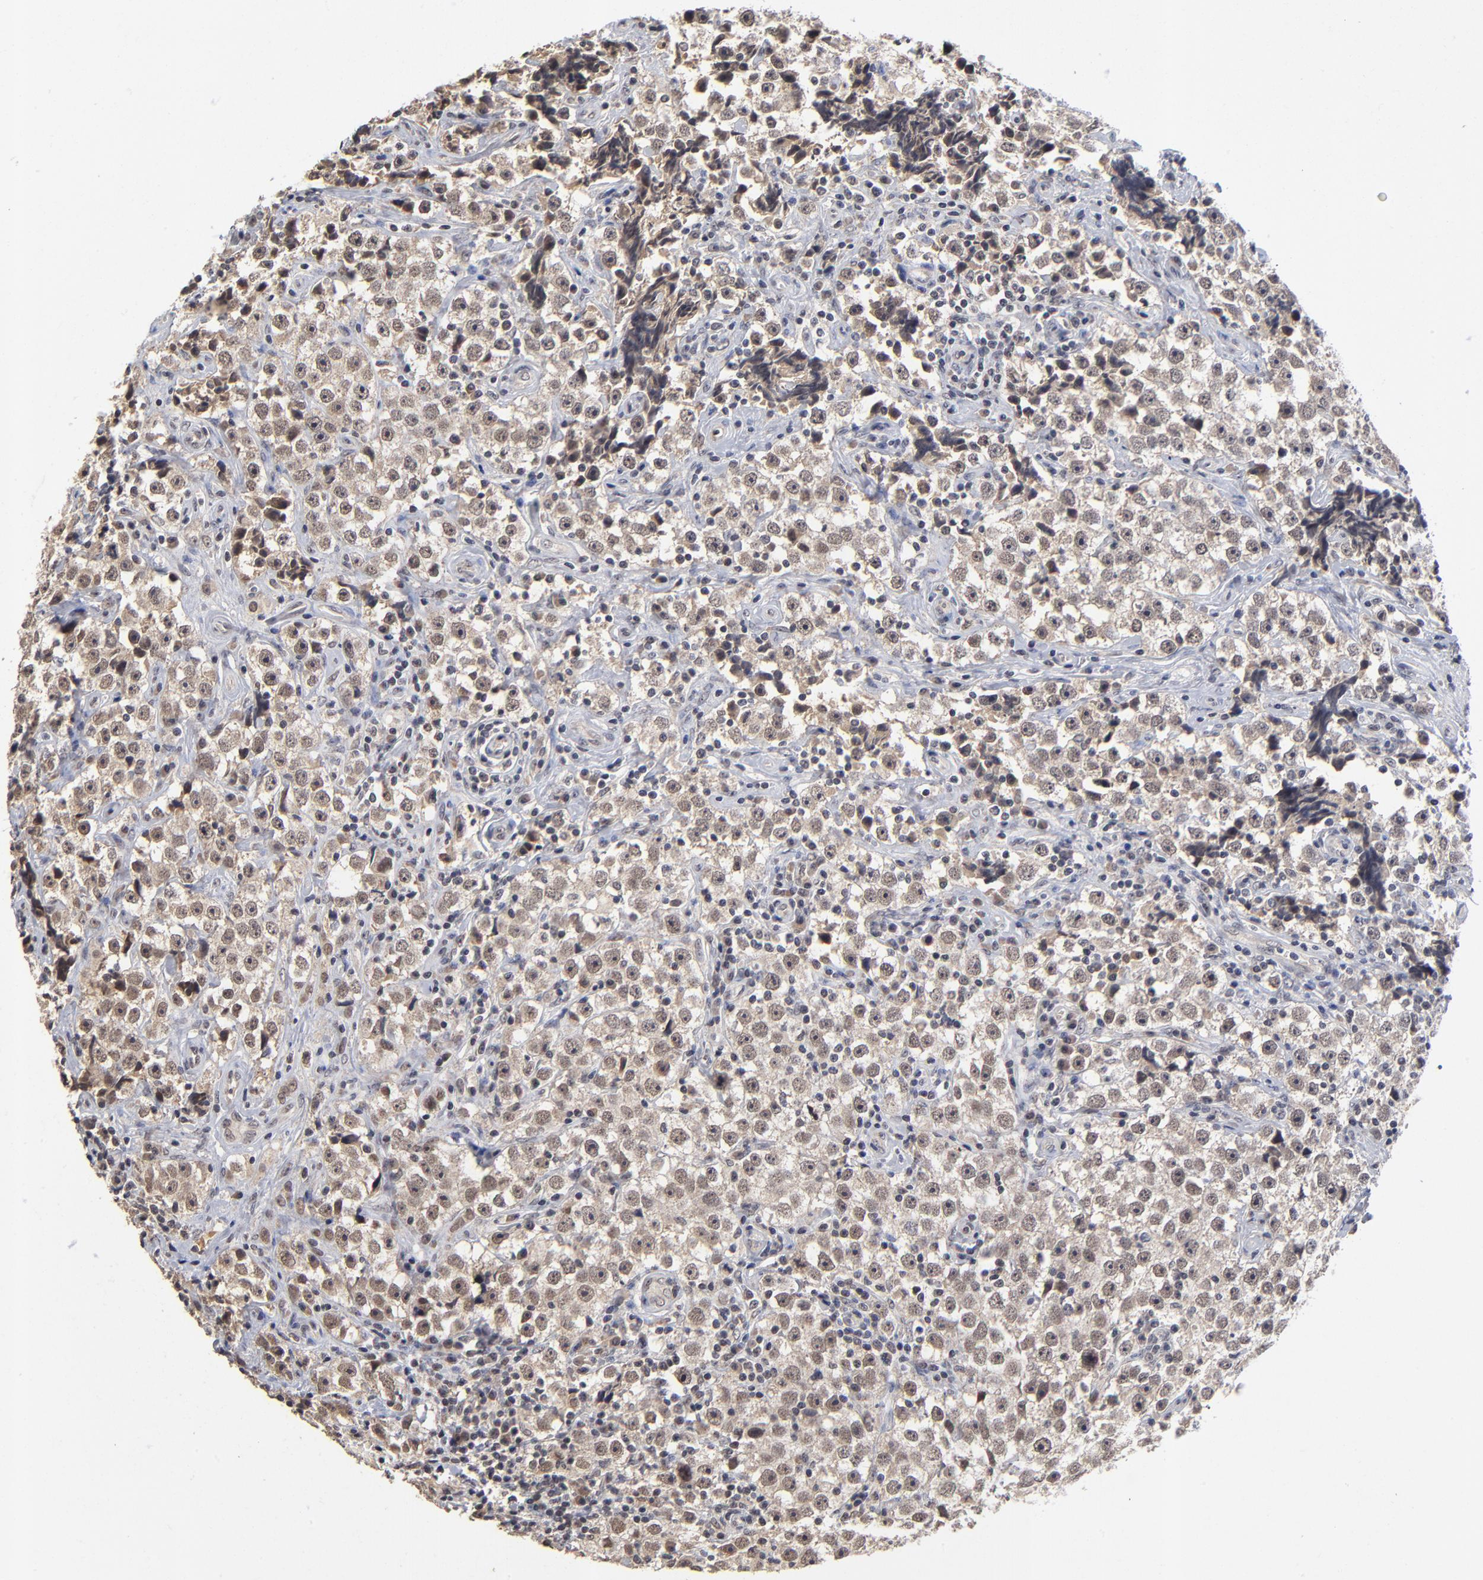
{"staining": {"intensity": "weak", "quantity": ">75%", "location": "cytoplasmic/membranous,nuclear"}, "tissue": "testis cancer", "cell_type": "Tumor cells", "image_type": "cancer", "snomed": [{"axis": "morphology", "description": "Seminoma, NOS"}, {"axis": "topography", "description": "Testis"}], "caption": "Immunohistochemical staining of human seminoma (testis) shows low levels of weak cytoplasmic/membranous and nuclear protein expression in about >75% of tumor cells.", "gene": "WSB1", "patient": {"sex": "male", "age": 32}}